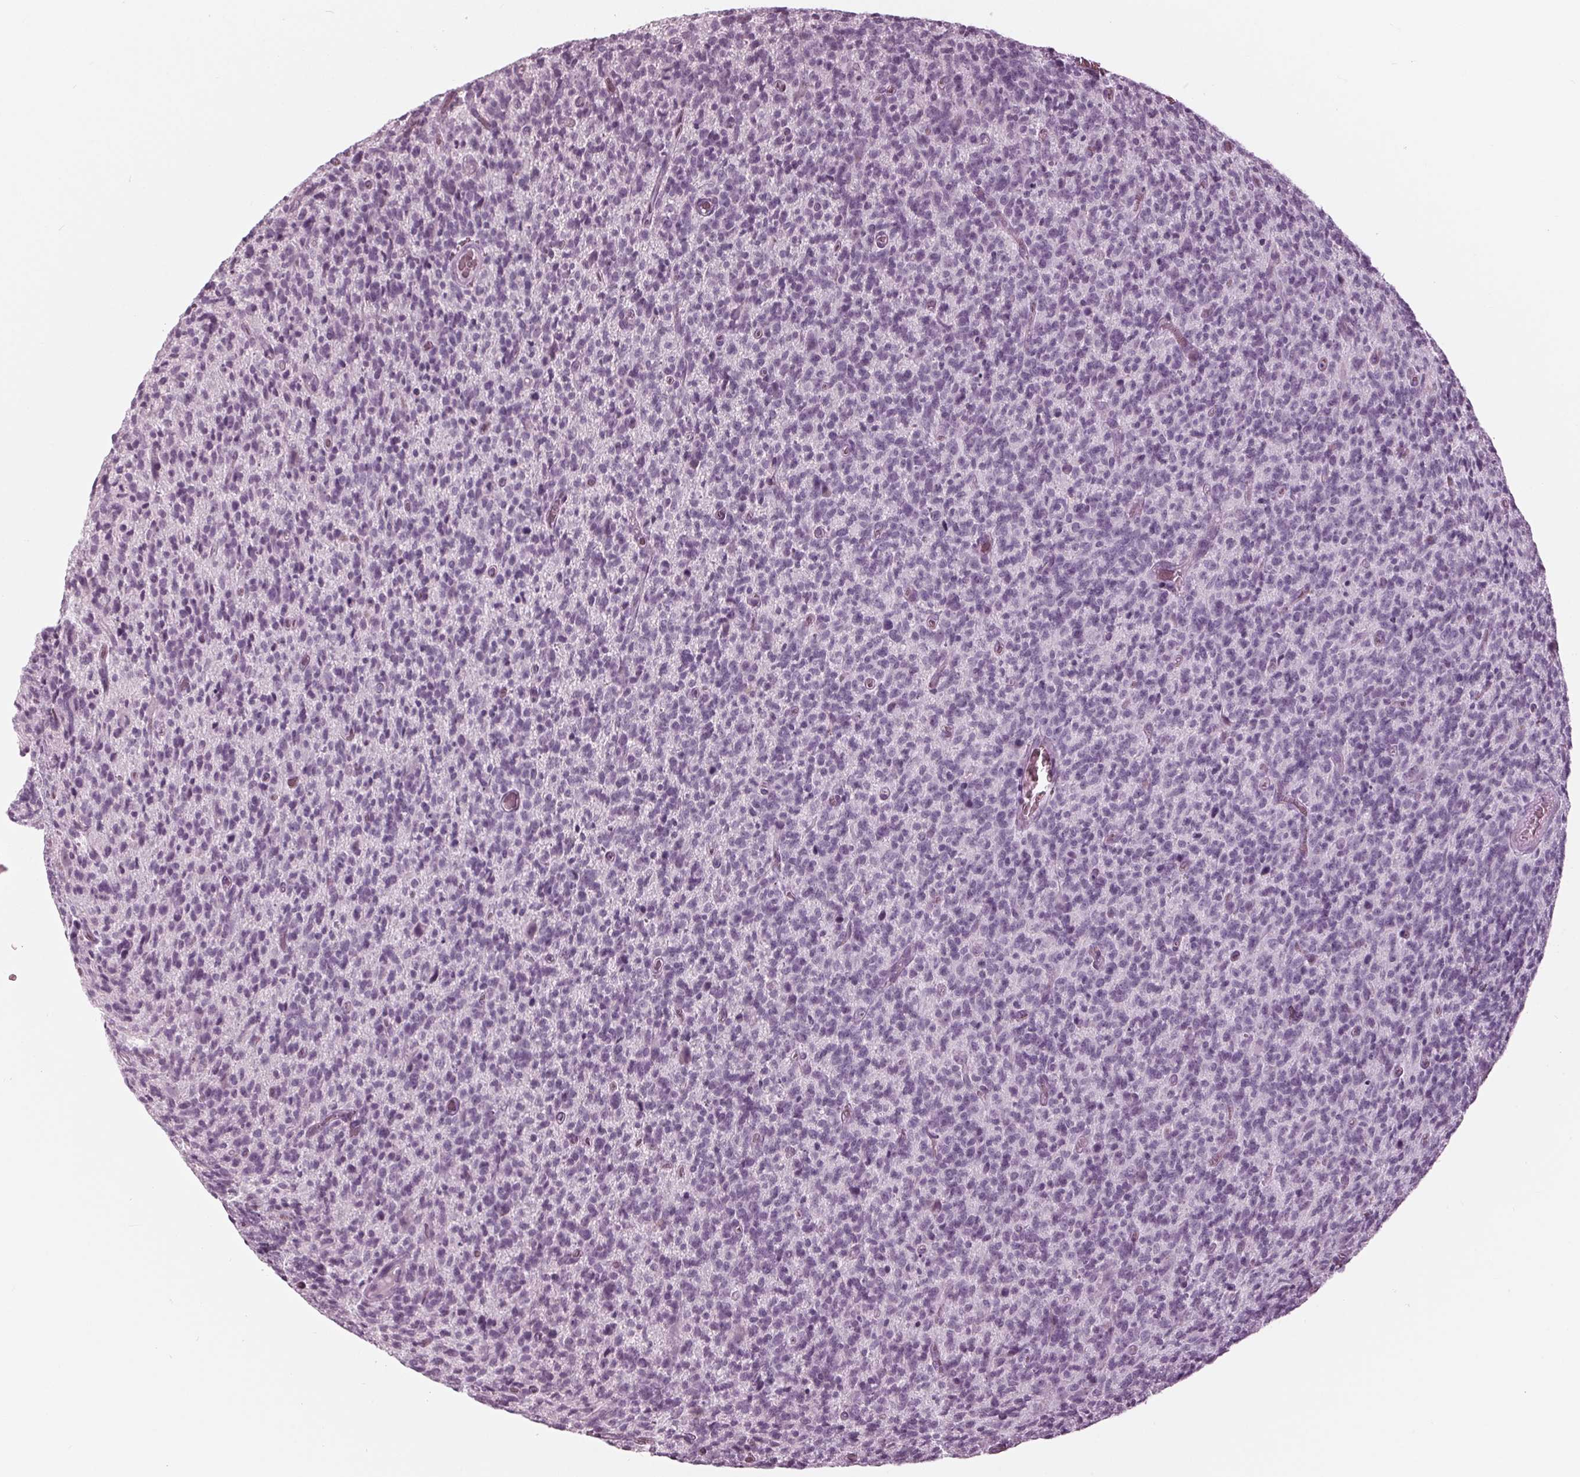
{"staining": {"intensity": "negative", "quantity": "none", "location": "none"}, "tissue": "glioma", "cell_type": "Tumor cells", "image_type": "cancer", "snomed": [{"axis": "morphology", "description": "Glioma, malignant, High grade"}, {"axis": "topography", "description": "Brain"}], "caption": "The image demonstrates no staining of tumor cells in malignant high-grade glioma.", "gene": "KRT28", "patient": {"sex": "male", "age": 76}}